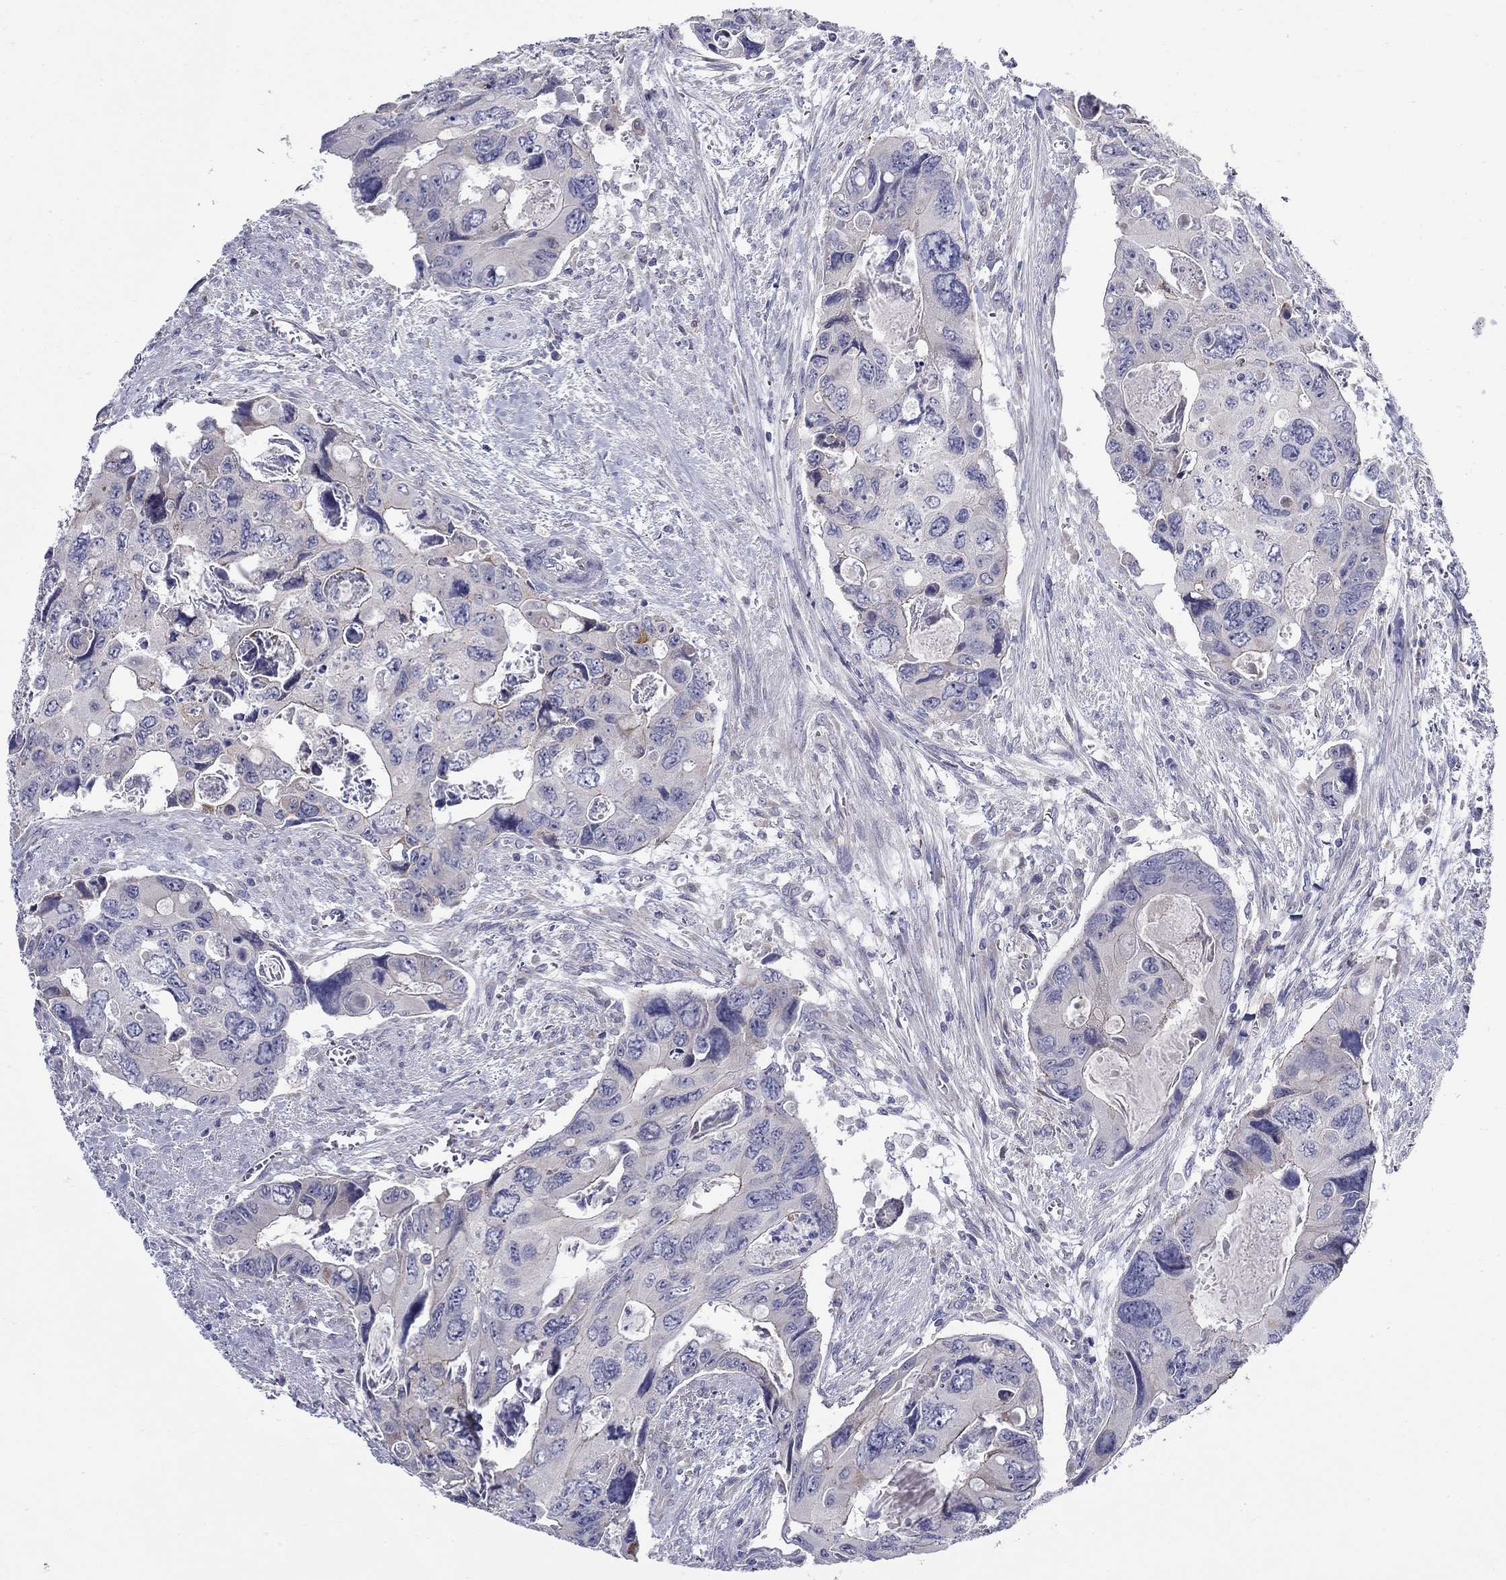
{"staining": {"intensity": "negative", "quantity": "none", "location": "none"}, "tissue": "colorectal cancer", "cell_type": "Tumor cells", "image_type": "cancer", "snomed": [{"axis": "morphology", "description": "Adenocarcinoma, NOS"}, {"axis": "topography", "description": "Rectum"}], "caption": "Protein analysis of adenocarcinoma (colorectal) exhibits no significant expression in tumor cells.", "gene": "QRFPR", "patient": {"sex": "male", "age": 62}}